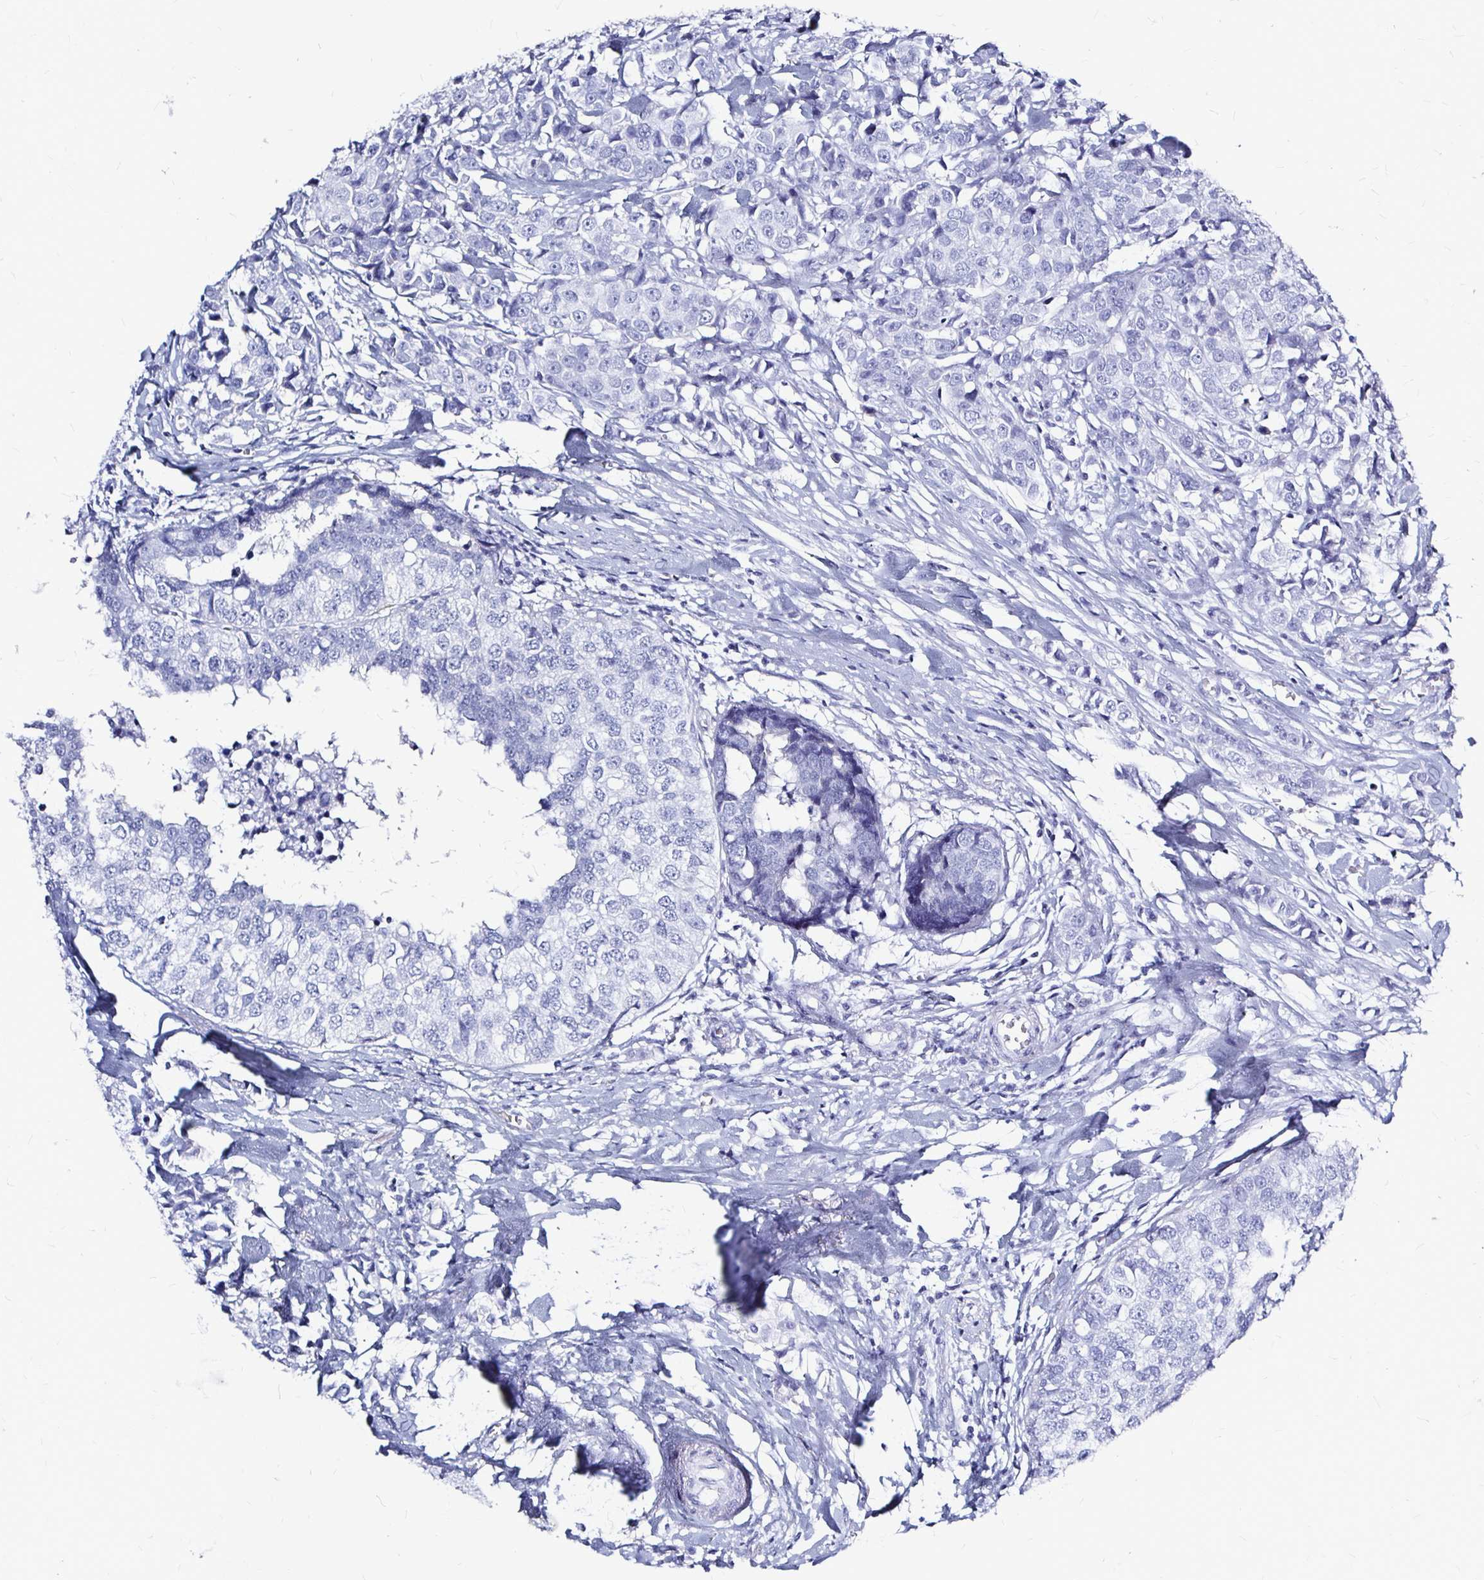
{"staining": {"intensity": "negative", "quantity": "none", "location": "none"}, "tissue": "breast cancer", "cell_type": "Tumor cells", "image_type": "cancer", "snomed": [{"axis": "morphology", "description": "Duct carcinoma"}, {"axis": "topography", "description": "Breast"}], "caption": "An immunohistochemistry (IHC) image of breast cancer (infiltrating ductal carcinoma) is shown. There is no staining in tumor cells of breast cancer (infiltrating ductal carcinoma). The staining is performed using DAB (3,3'-diaminobenzidine) brown chromogen with nuclei counter-stained in using hematoxylin.", "gene": "LUZP4", "patient": {"sex": "female", "age": 80}}